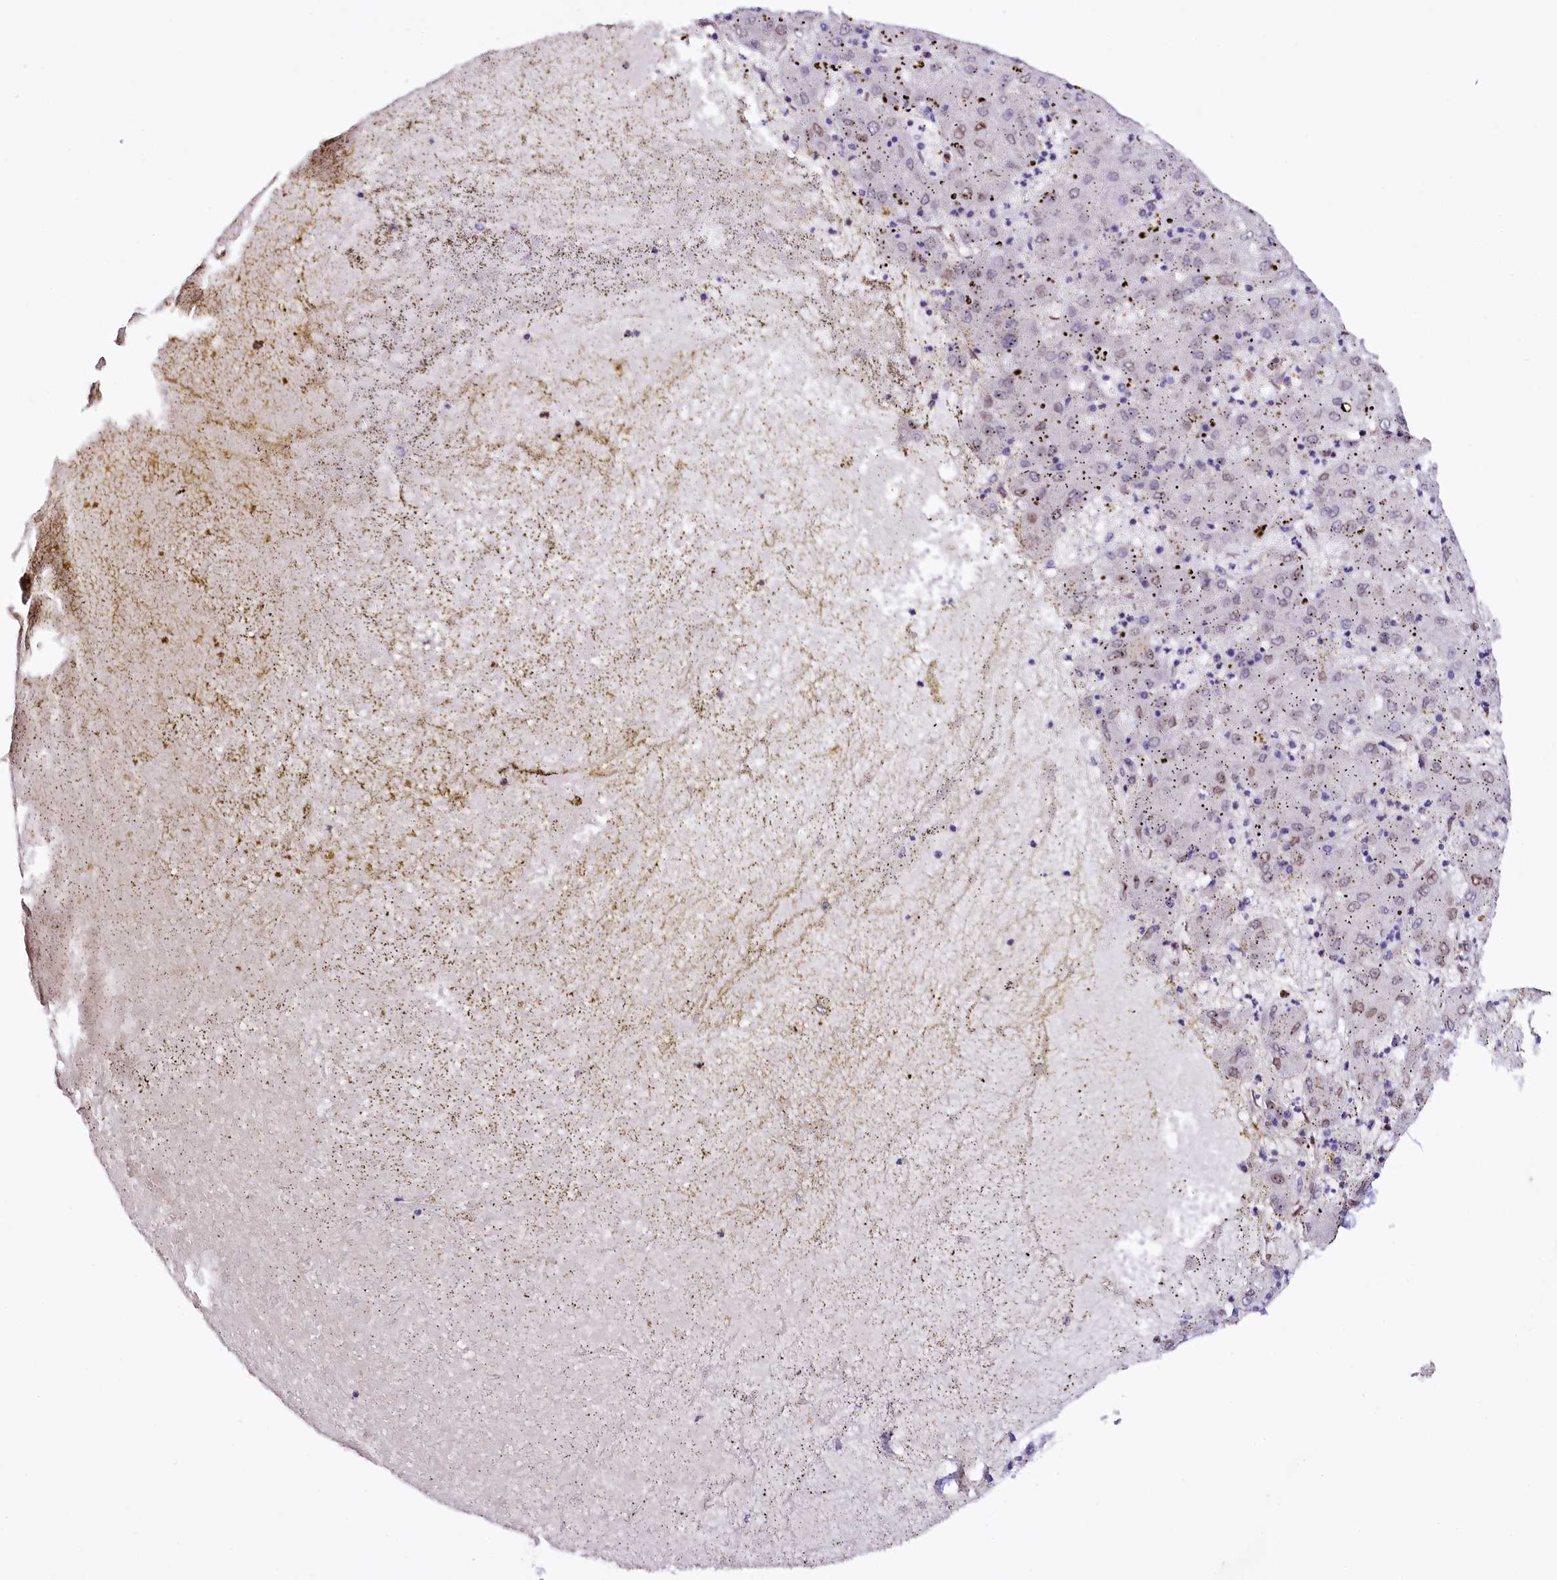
{"staining": {"intensity": "weak", "quantity": "<25%", "location": "nuclear"}, "tissue": "liver cancer", "cell_type": "Tumor cells", "image_type": "cancer", "snomed": [{"axis": "morphology", "description": "Carcinoma, Hepatocellular, NOS"}, {"axis": "topography", "description": "Liver"}], "caption": "The image displays no significant staining in tumor cells of hepatocellular carcinoma (liver).", "gene": "ZNF226", "patient": {"sex": "male", "age": 72}}